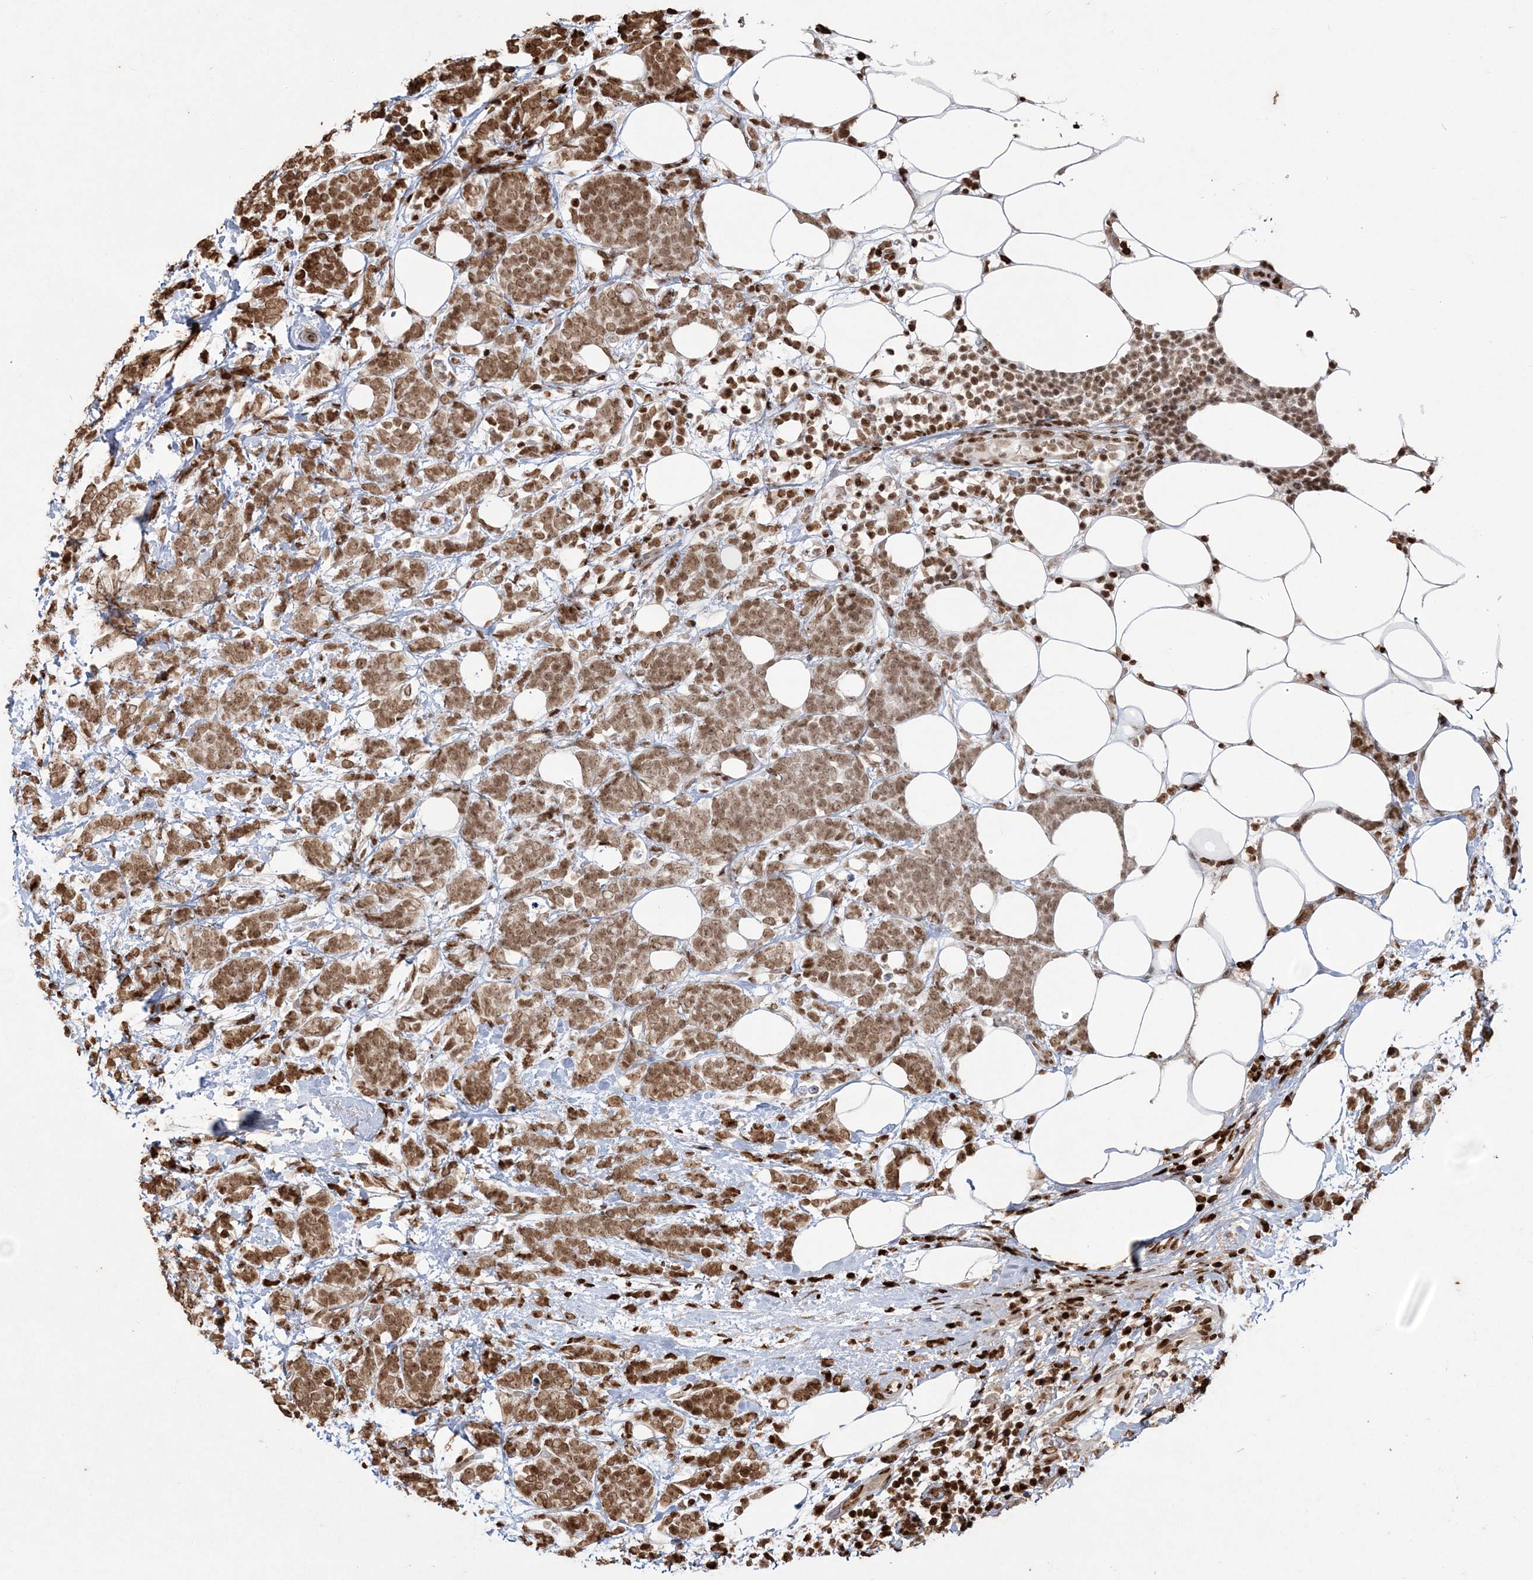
{"staining": {"intensity": "strong", "quantity": ">75%", "location": "cytoplasmic/membranous,nuclear"}, "tissue": "breast cancer", "cell_type": "Tumor cells", "image_type": "cancer", "snomed": [{"axis": "morphology", "description": "Lobular carcinoma"}, {"axis": "topography", "description": "Breast"}], "caption": "The immunohistochemical stain labels strong cytoplasmic/membranous and nuclear expression in tumor cells of breast cancer tissue.", "gene": "SFMBT2", "patient": {"sex": "female", "age": 58}}